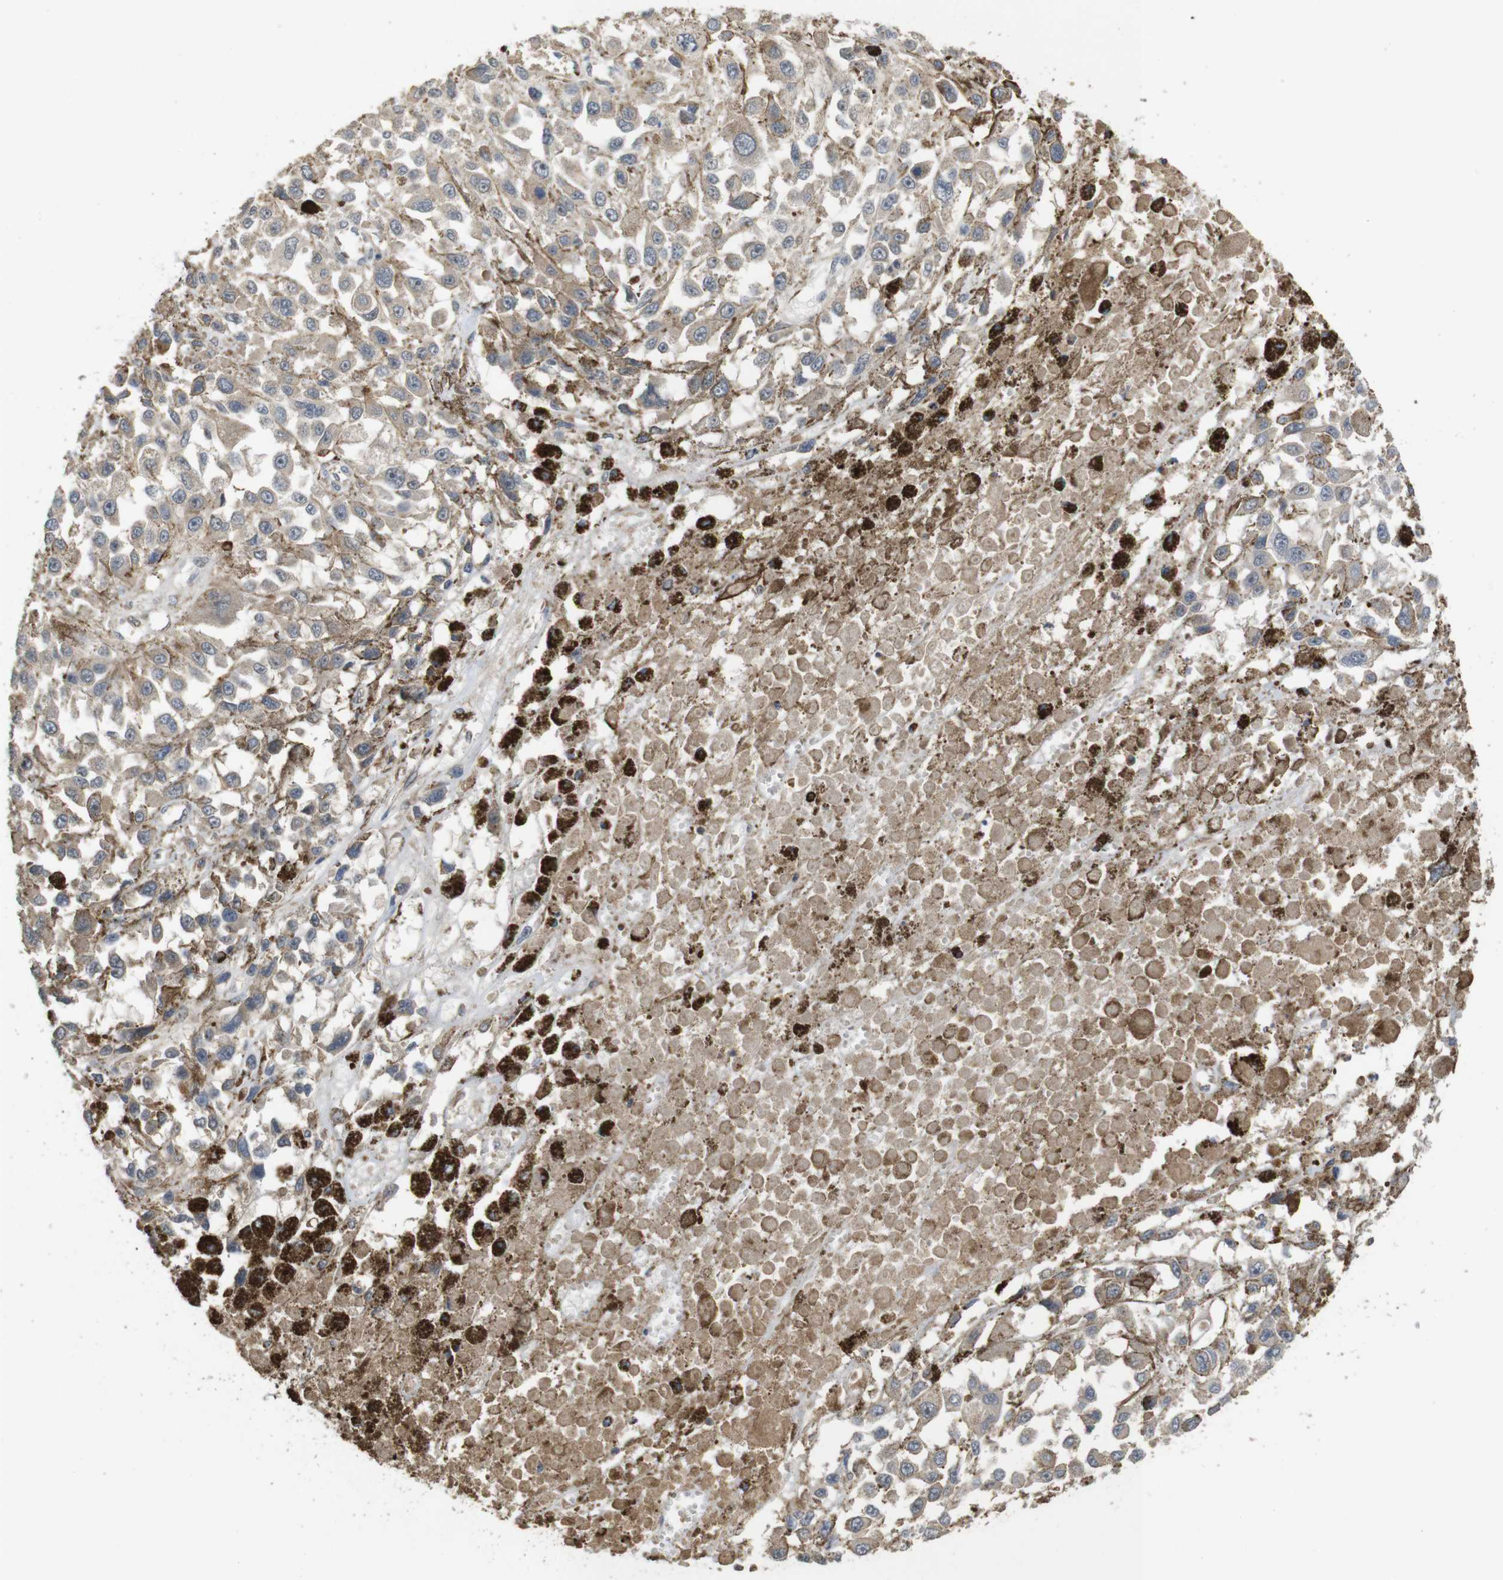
{"staining": {"intensity": "weak", "quantity": ">75%", "location": "cytoplasmic/membranous"}, "tissue": "melanoma", "cell_type": "Tumor cells", "image_type": "cancer", "snomed": [{"axis": "morphology", "description": "Malignant melanoma, Metastatic site"}, {"axis": "topography", "description": "Lymph node"}], "caption": "A brown stain highlights weak cytoplasmic/membranous positivity of a protein in melanoma tumor cells.", "gene": "PCDHB10", "patient": {"sex": "male", "age": 59}}